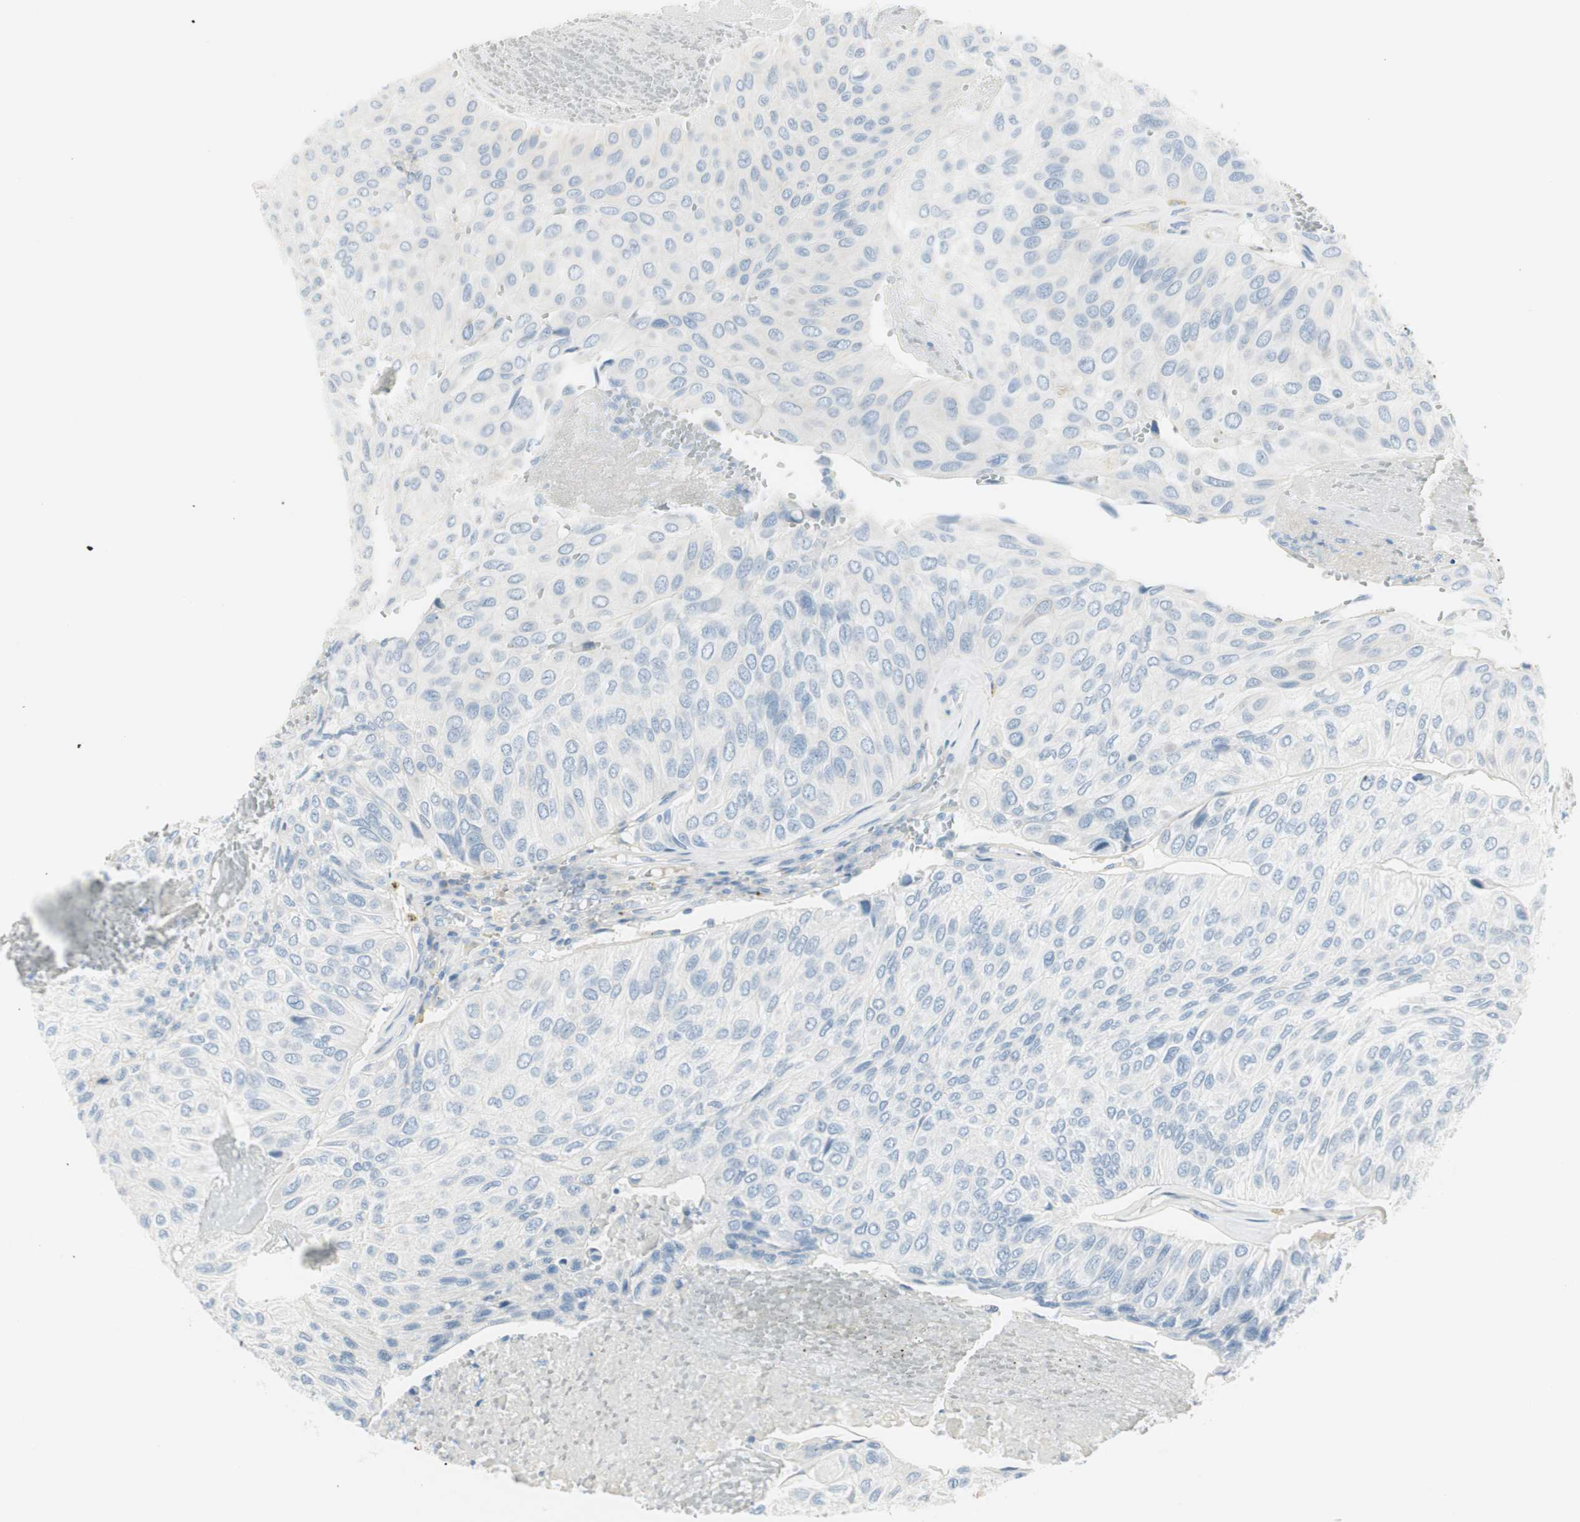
{"staining": {"intensity": "negative", "quantity": "none", "location": "none"}, "tissue": "urothelial cancer", "cell_type": "Tumor cells", "image_type": "cancer", "snomed": [{"axis": "morphology", "description": "Urothelial carcinoma, High grade"}, {"axis": "topography", "description": "Urinary bladder"}], "caption": "Protein analysis of high-grade urothelial carcinoma shows no significant staining in tumor cells.", "gene": "CDHR5", "patient": {"sex": "male", "age": 66}}